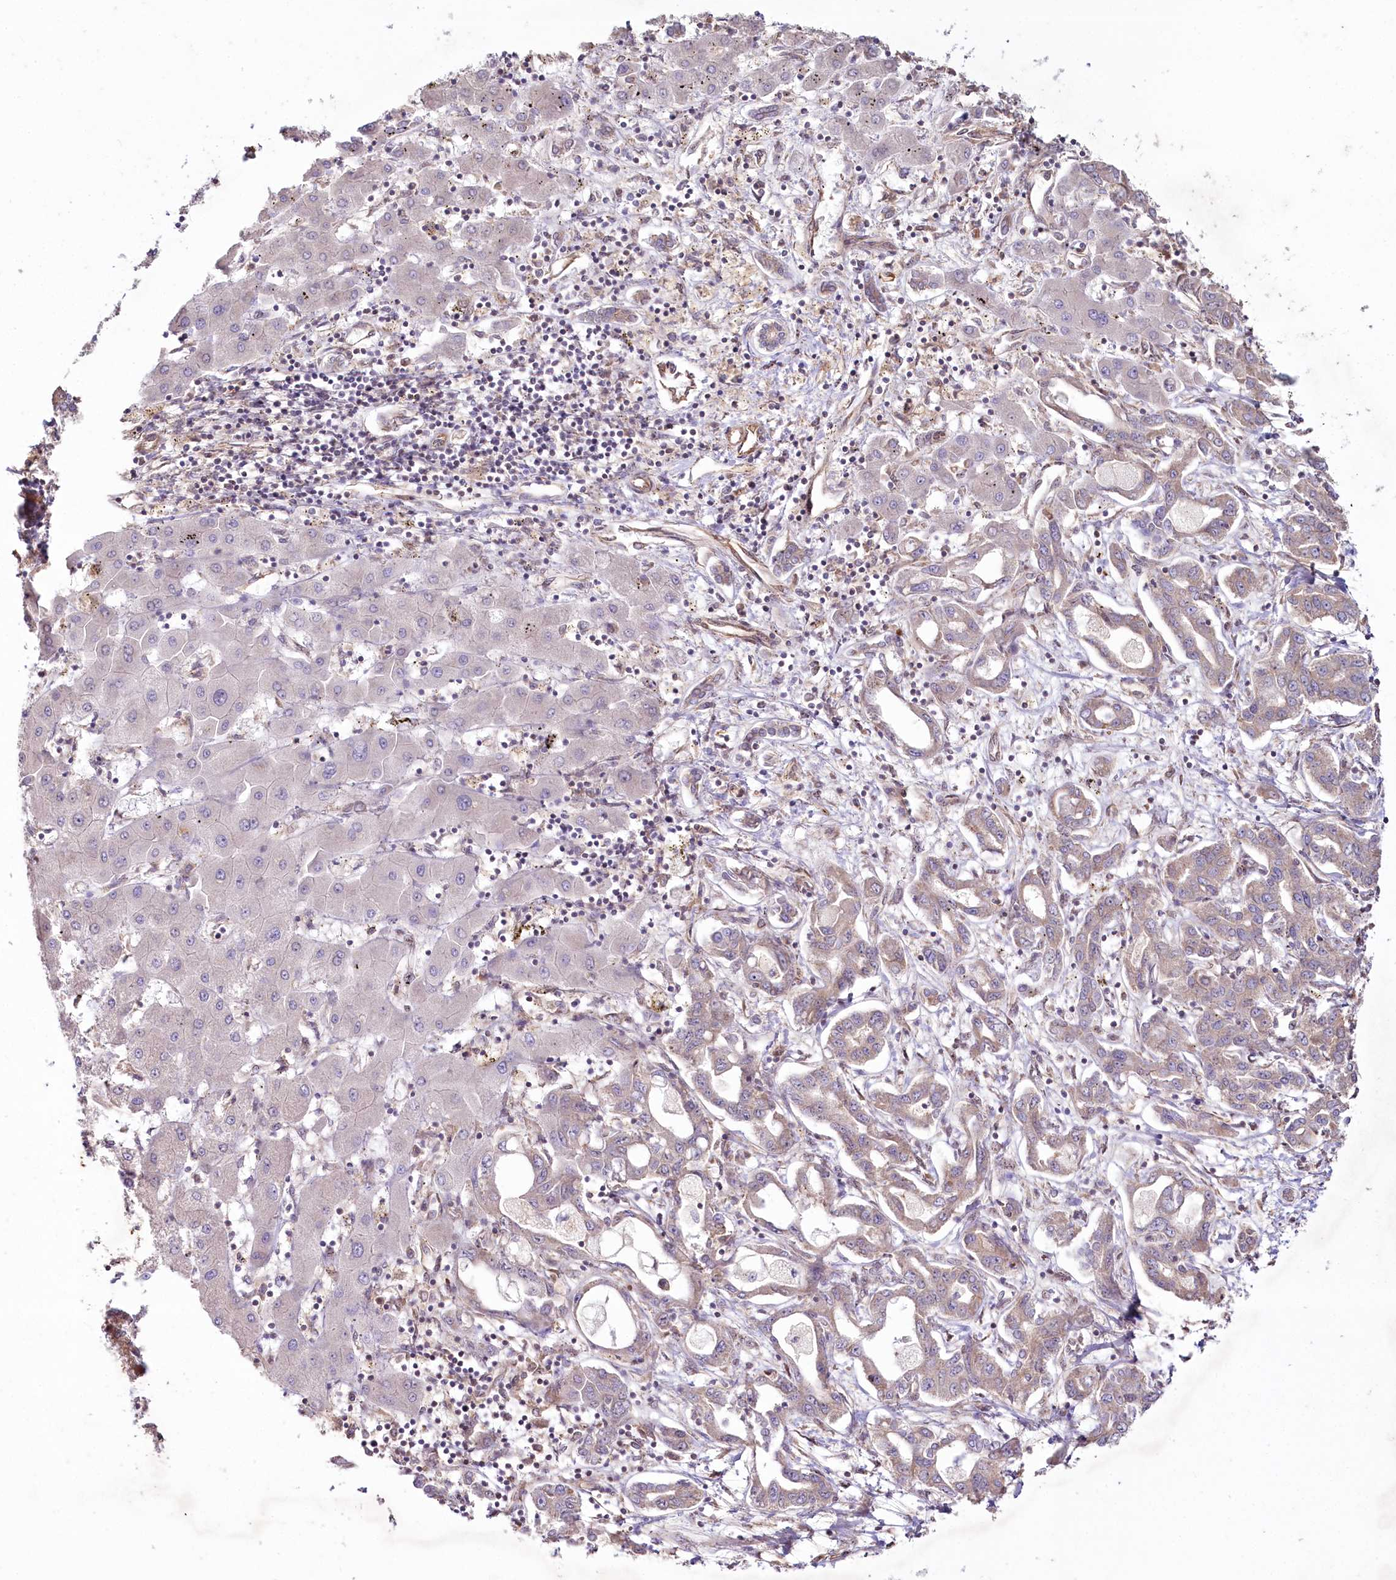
{"staining": {"intensity": "weak", "quantity": "25%-75%", "location": "cytoplasmic/membranous"}, "tissue": "liver cancer", "cell_type": "Tumor cells", "image_type": "cancer", "snomed": [{"axis": "morphology", "description": "Cholangiocarcinoma"}, {"axis": "topography", "description": "Liver"}], "caption": "IHC micrograph of liver cancer stained for a protein (brown), which reveals low levels of weak cytoplasmic/membranous positivity in about 25%-75% of tumor cells.", "gene": "SH3TC1", "patient": {"sex": "male", "age": 59}}